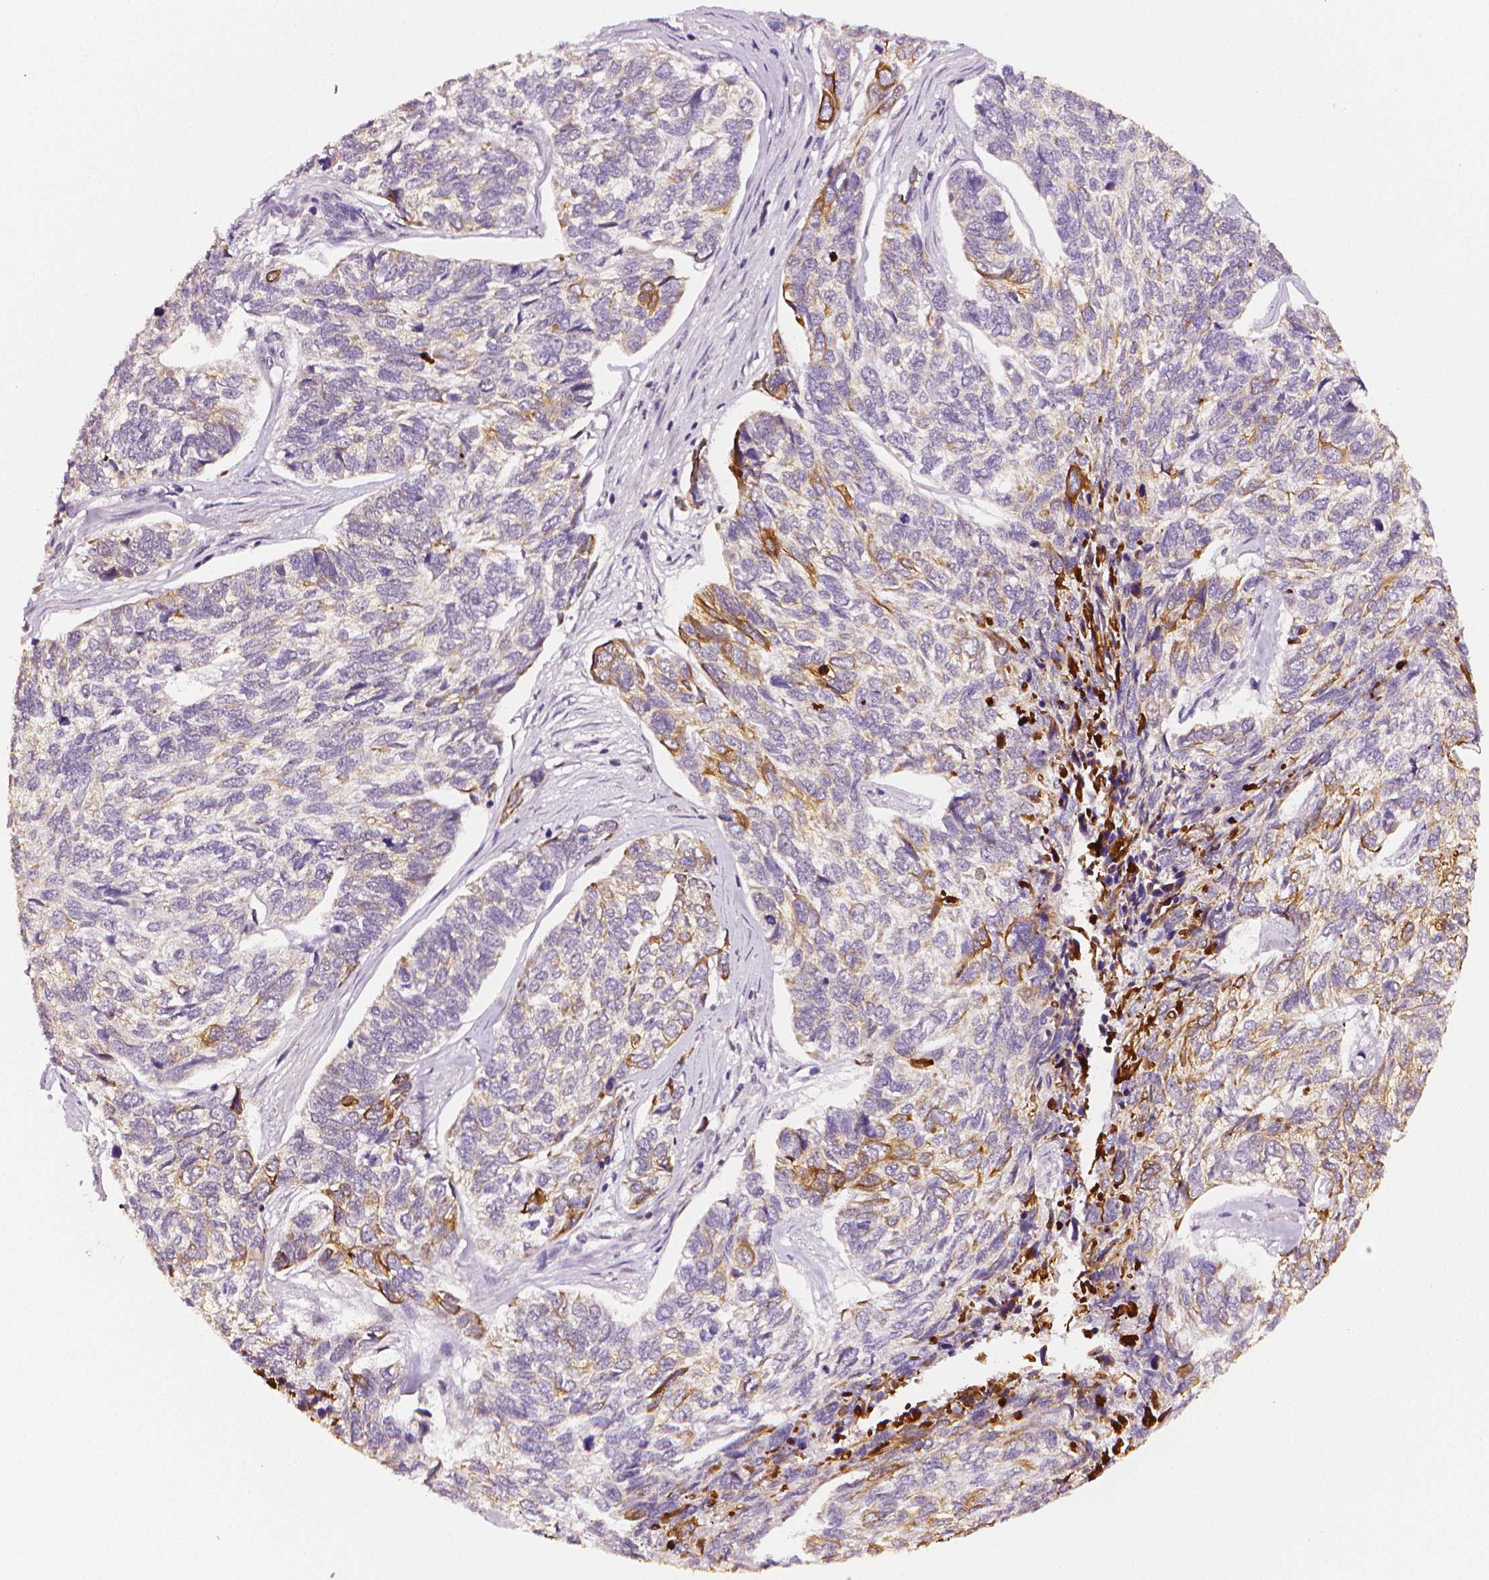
{"staining": {"intensity": "moderate", "quantity": "<25%", "location": "cytoplasmic/membranous"}, "tissue": "skin cancer", "cell_type": "Tumor cells", "image_type": "cancer", "snomed": [{"axis": "morphology", "description": "Basal cell carcinoma"}, {"axis": "topography", "description": "Skin"}], "caption": "Immunohistochemical staining of skin cancer (basal cell carcinoma) displays low levels of moderate cytoplasmic/membranous protein expression in about <25% of tumor cells. The staining was performed using DAB, with brown indicating positive protein expression. Nuclei are stained blue with hematoxylin.", "gene": "STAT3", "patient": {"sex": "female", "age": 65}}